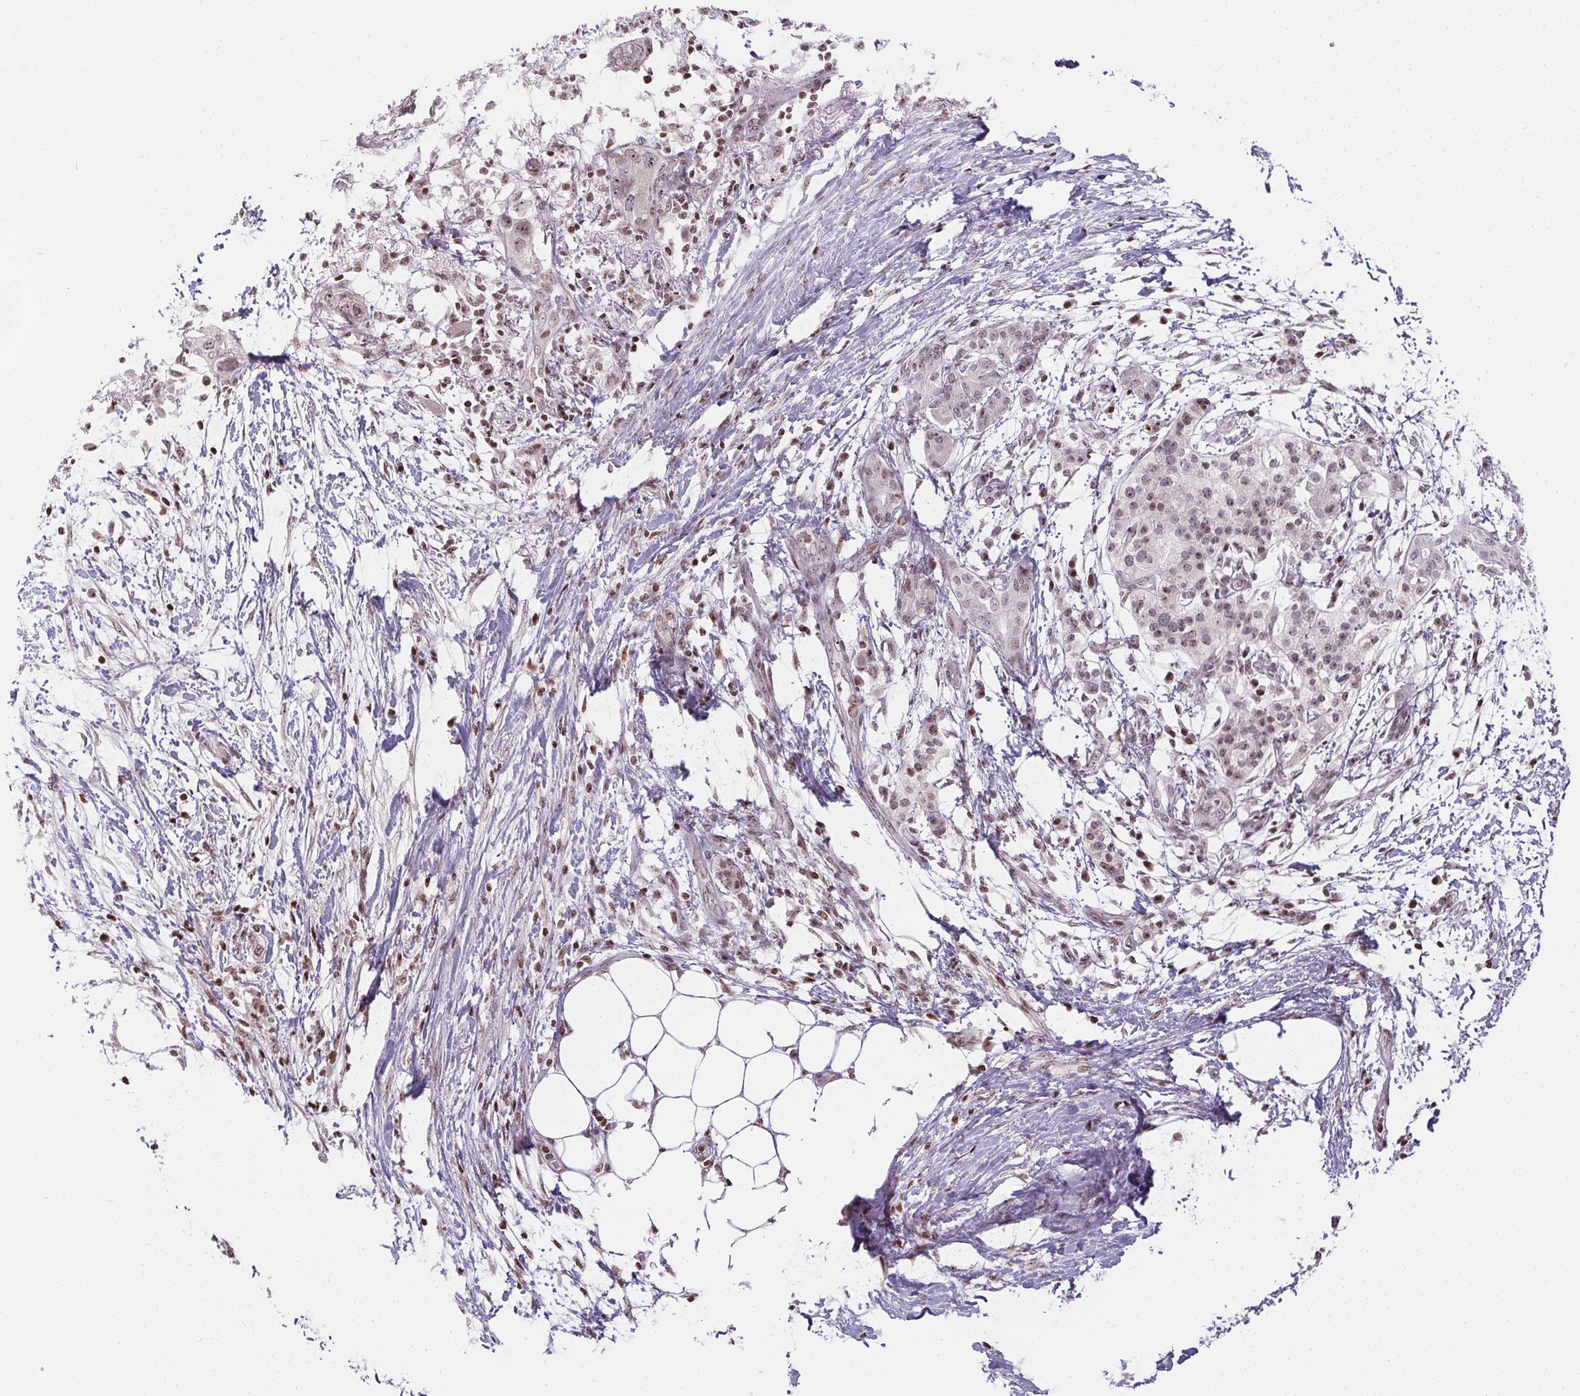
{"staining": {"intensity": "weak", "quantity": ">75%", "location": "nuclear"}, "tissue": "pancreatic cancer", "cell_type": "Tumor cells", "image_type": "cancer", "snomed": [{"axis": "morphology", "description": "Adenocarcinoma, NOS"}, {"axis": "topography", "description": "Pancreas"}], "caption": "A histopathology image showing weak nuclear staining in about >75% of tumor cells in pancreatic cancer (adenocarcinoma), as visualized by brown immunohistochemical staining.", "gene": "RNF181", "patient": {"sex": "female", "age": 72}}